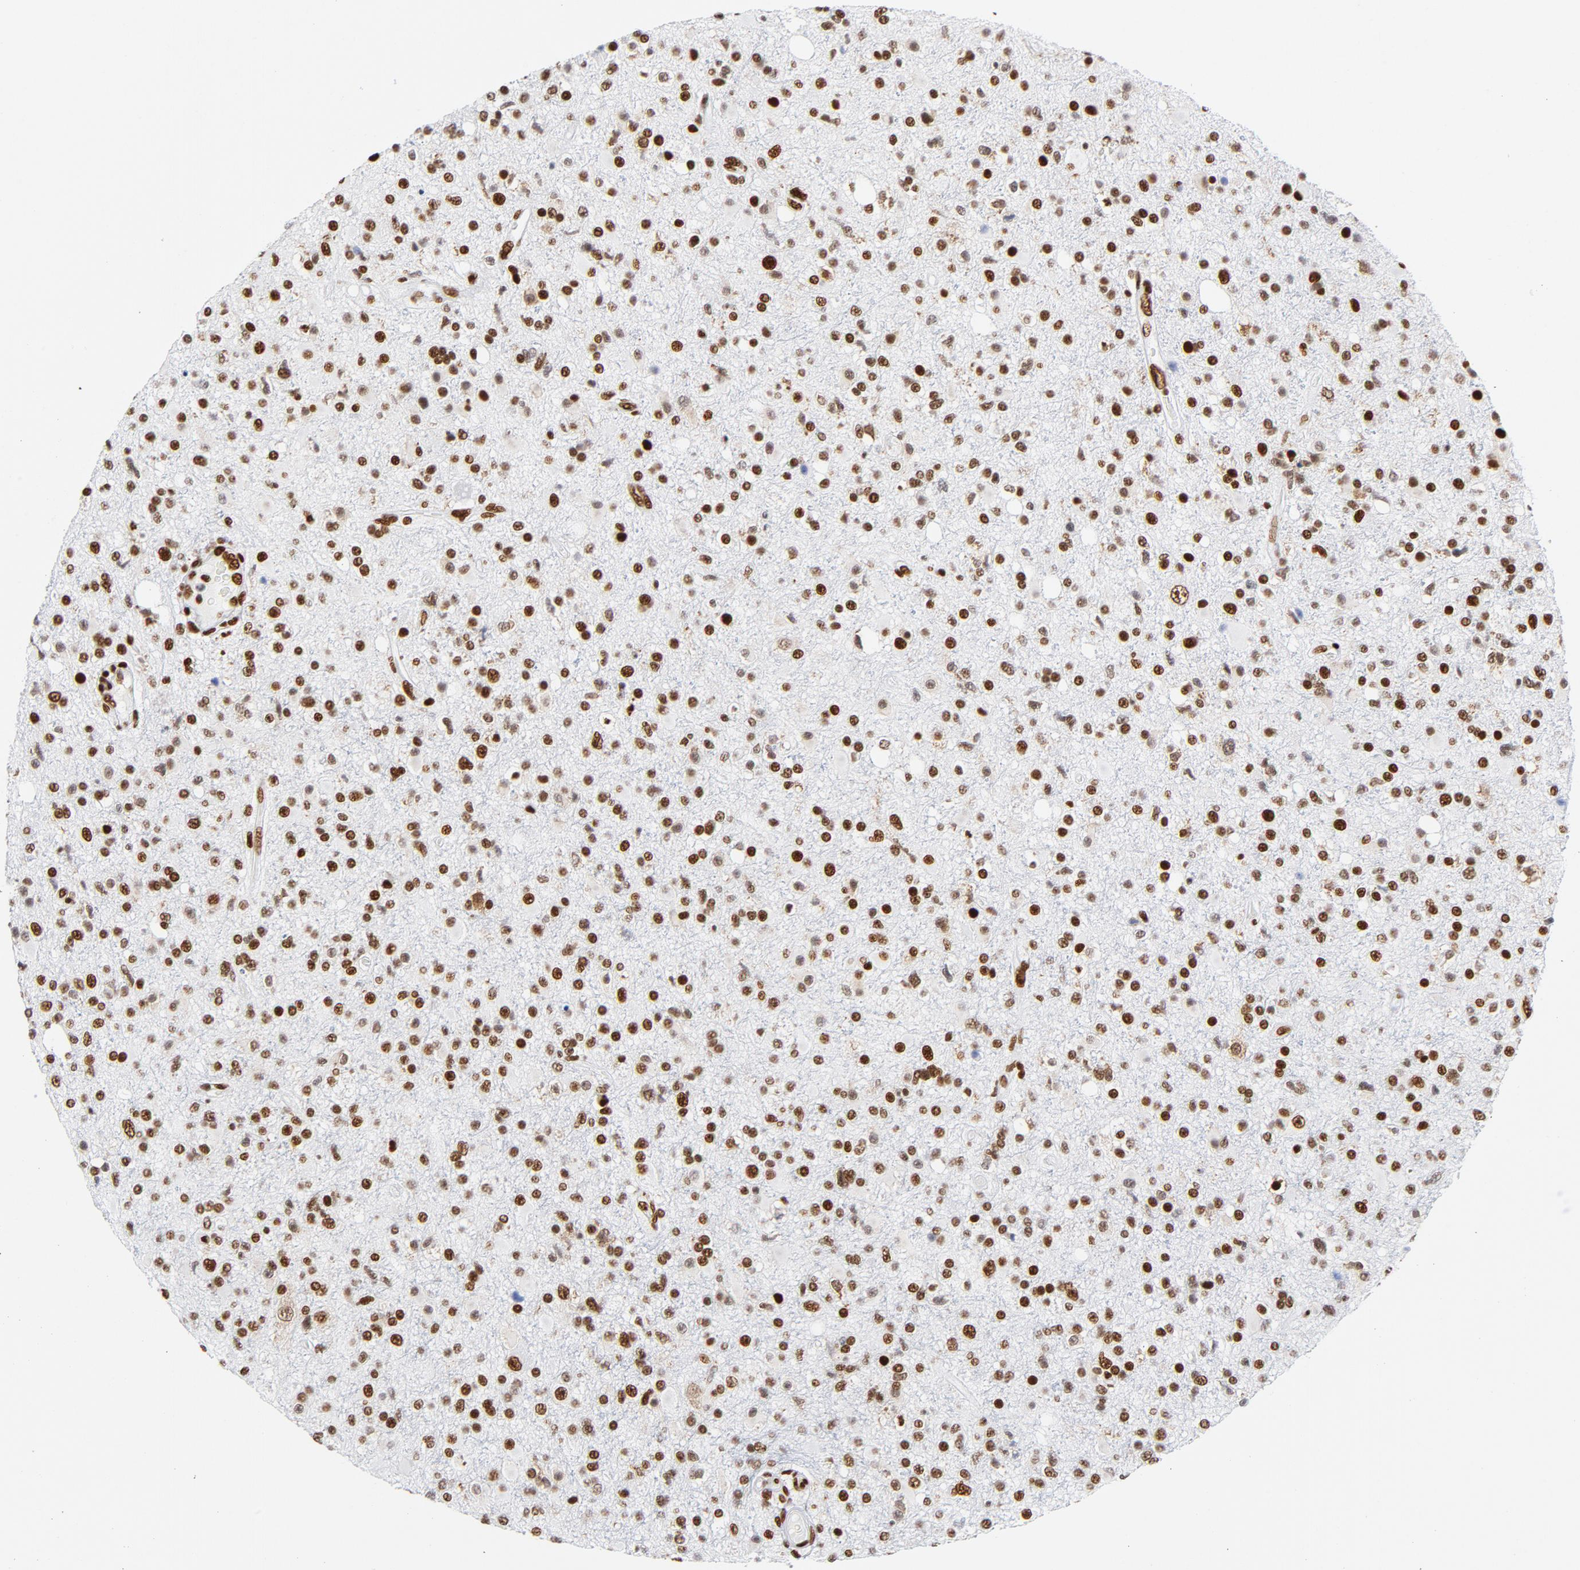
{"staining": {"intensity": "strong", "quantity": ">75%", "location": "nuclear"}, "tissue": "glioma", "cell_type": "Tumor cells", "image_type": "cancer", "snomed": [{"axis": "morphology", "description": "Glioma, malignant, High grade"}, {"axis": "topography", "description": "Brain"}], "caption": "Protein analysis of malignant glioma (high-grade) tissue demonstrates strong nuclear positivity in about >75% of tumor cells. (DAB (3,3'-diaminobenzidine) IHC, brown staining for protein, blue staining for nuclei).", "gene": "XRCC5", "patient": {"sex": "male", "age": 33}}